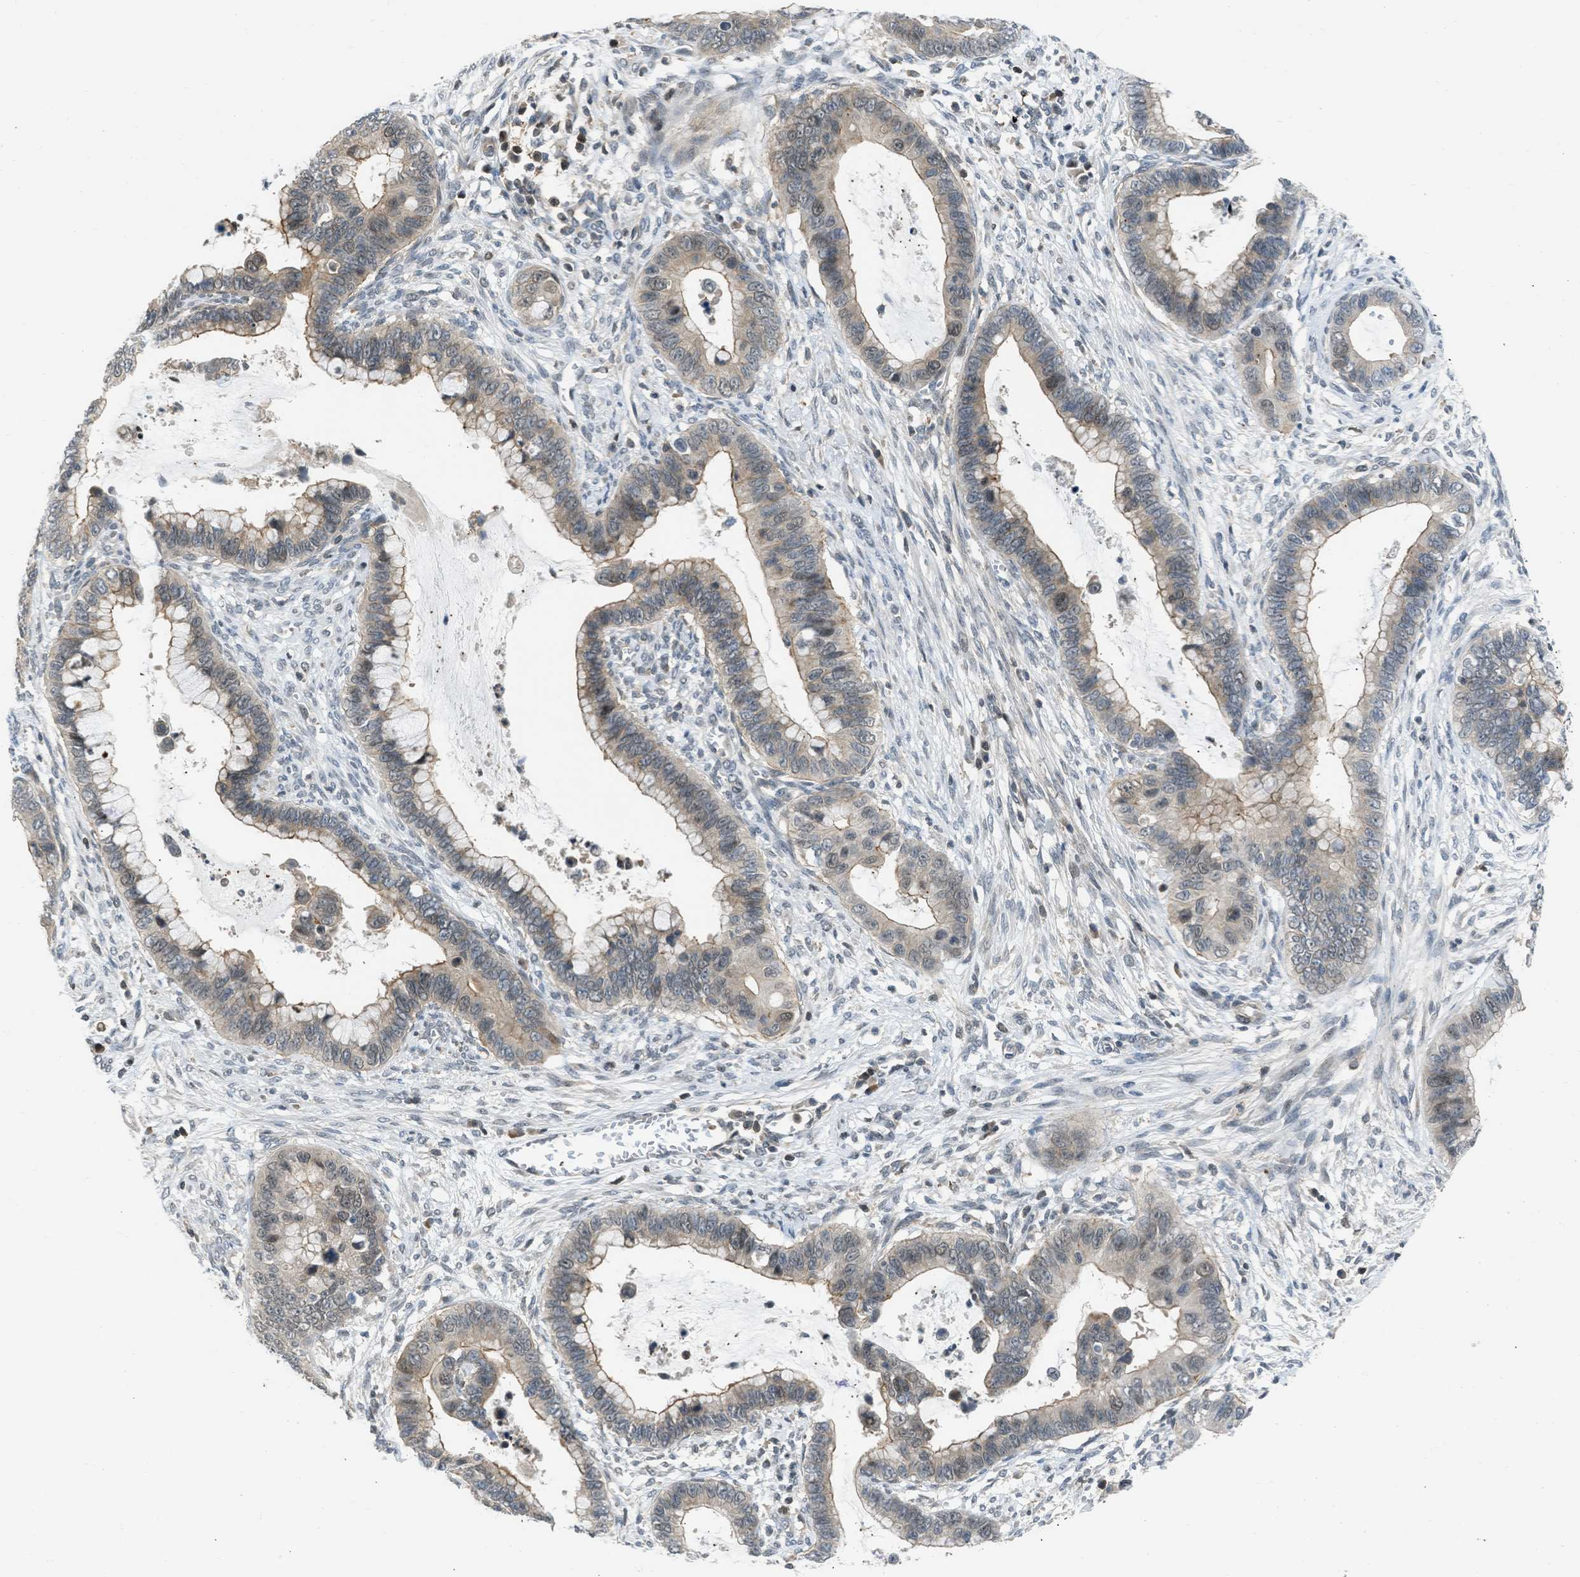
{"staining": {"intensity": "weak", "quantity": ">75%", "location": "cytoplasmic/membranous"}, "tissue": "cervical cancer", "cell_type": "Tumor cells", "image_type": "cancer", "snomed": [{"axis": "morphology", "description": "Adenocarcinoma, NOS"}, {"axis": "topography", "description": "Cervix"}], "caption": "Human cervical cancer stained for a protein (brown) shows weak cytoplasmic/membranous positive positivity in approximately >75% of tumor cells.", "gene": "TTBK2", "patient": {"sex": "female", "age": 44}}